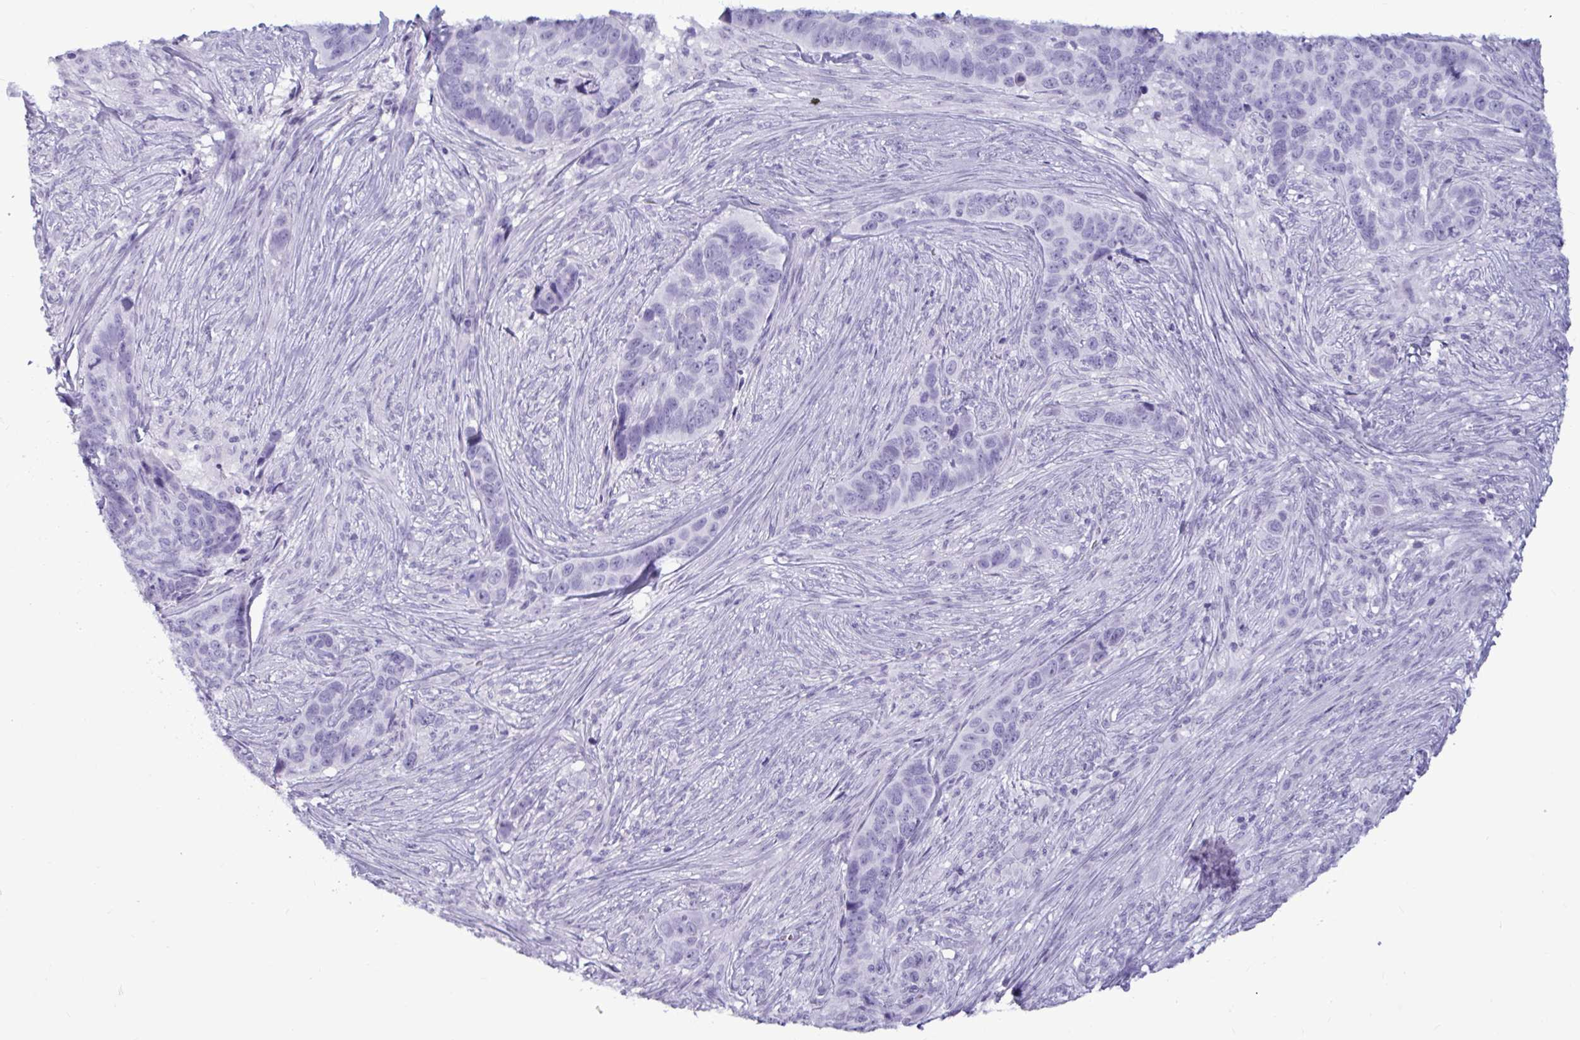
{"staining": {"intensity": "negative", "quantity": "none", "location": "none"}, "tissue": "skin cancer", "cell_type": "Tumor cells", "image_type": "cancer", "snomed": [{"axis": "morphology", "description": "Basal cell carcinoma"}, {"axis": "topography", "description": "Skin"}], "caption": "Tumor cells are negative for brown protein staining in skin basal cell carcinoma.", "gene": "BBS10", "patient": {"sex": "female", "age": 82}}